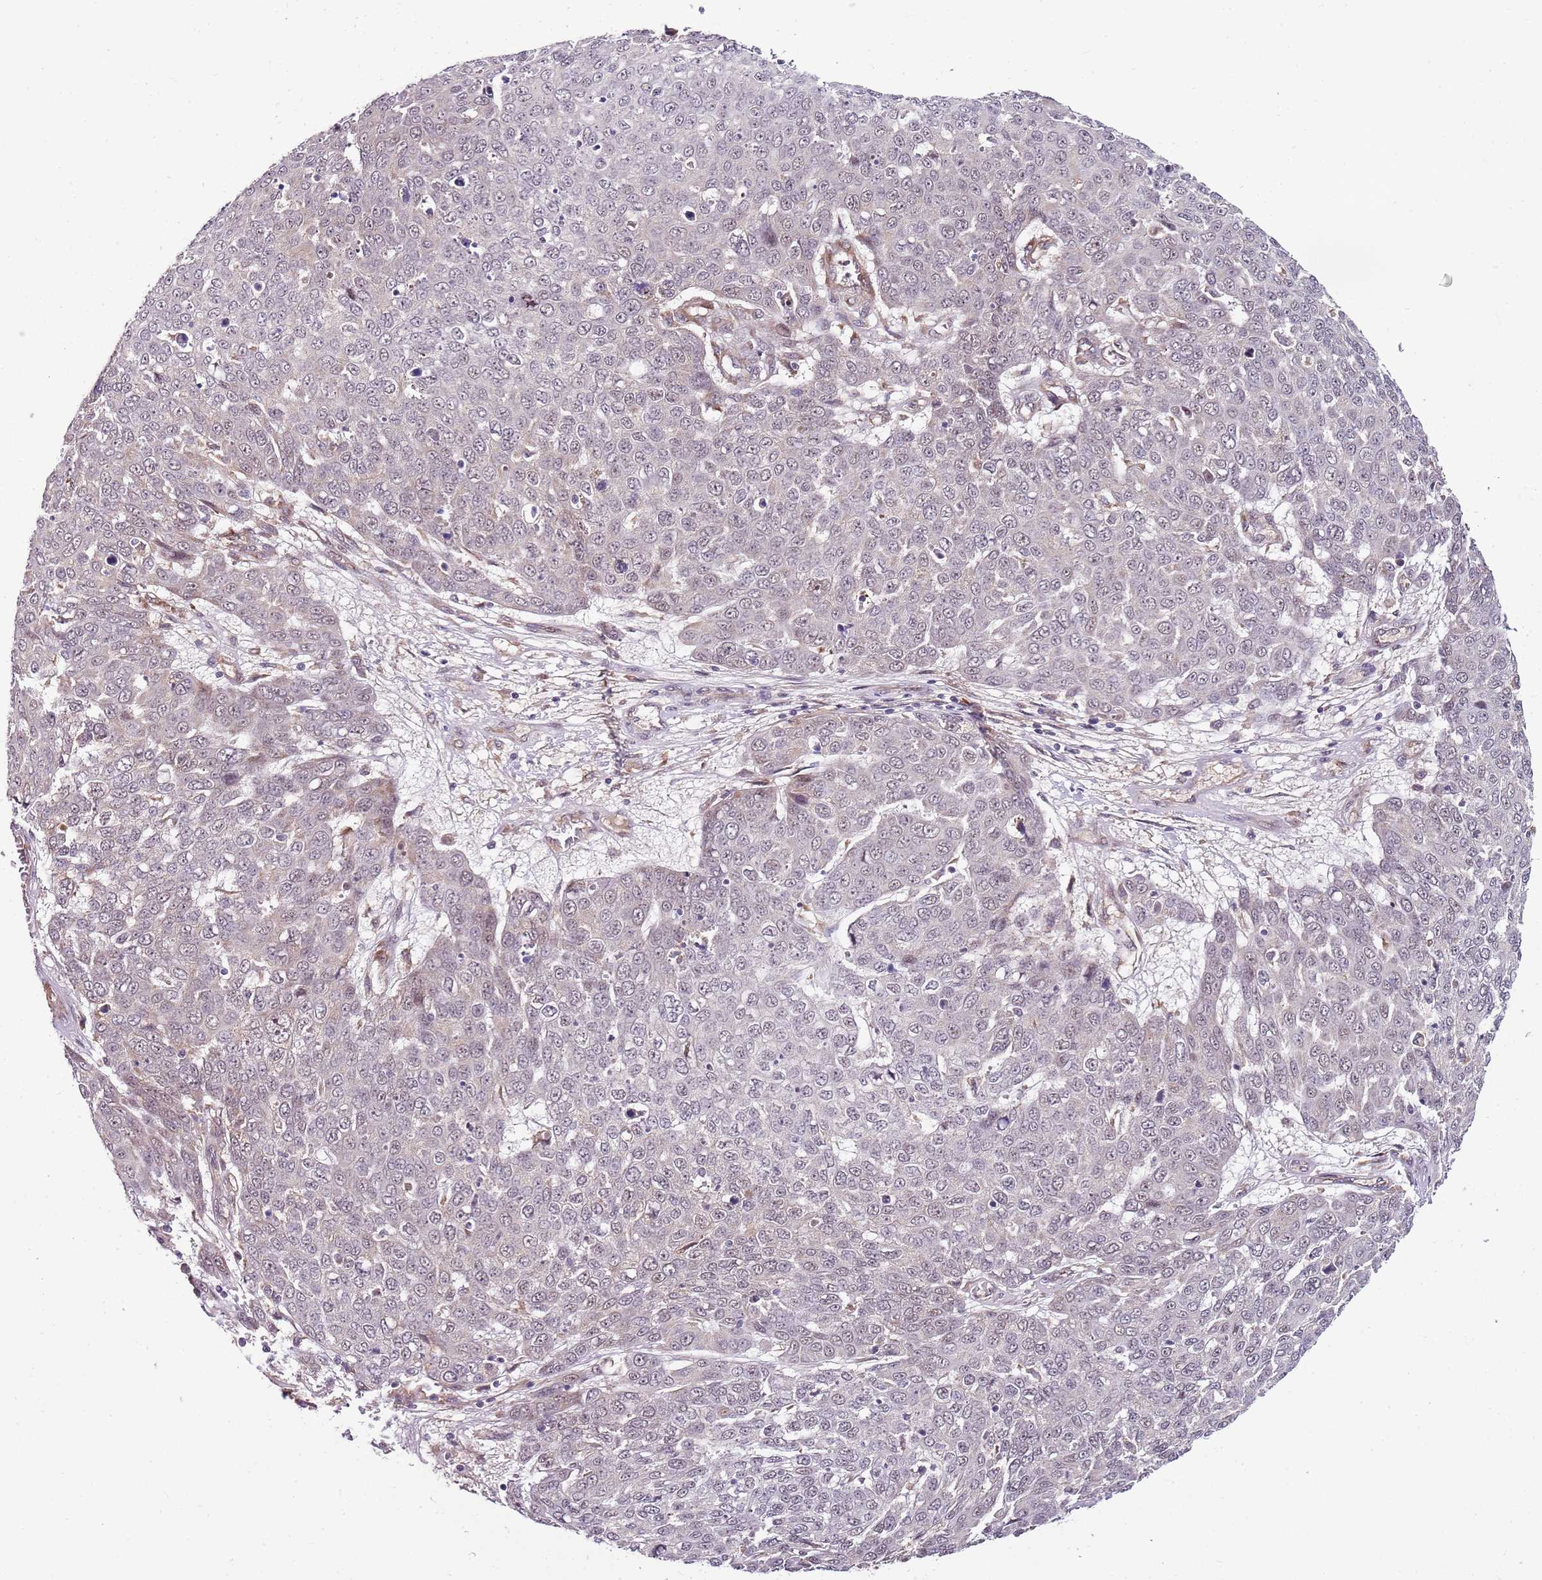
{"staining": {"intensity": "weak", "quantity": "<25%", "location": "cytoplasmic/membranous"}, "tissue": "skin cancer", "cell_type": "Tumor cells", "image_type": "cancer", "snomed": [{"axis": "morphology", "description": "Squamous cell carcinoma, NOS"}, {"axis": "topography", "description": "Skin"}], "caption": "Immunohistochemical staining of skin cancer exhibits no significant staining in tumor cells. (DAB immunohistochemistry (IHC) visualized using brightfield microscopy, high magnification).", "gene": "FBXL22", "patient": {"sex": "male", "age": 71}}